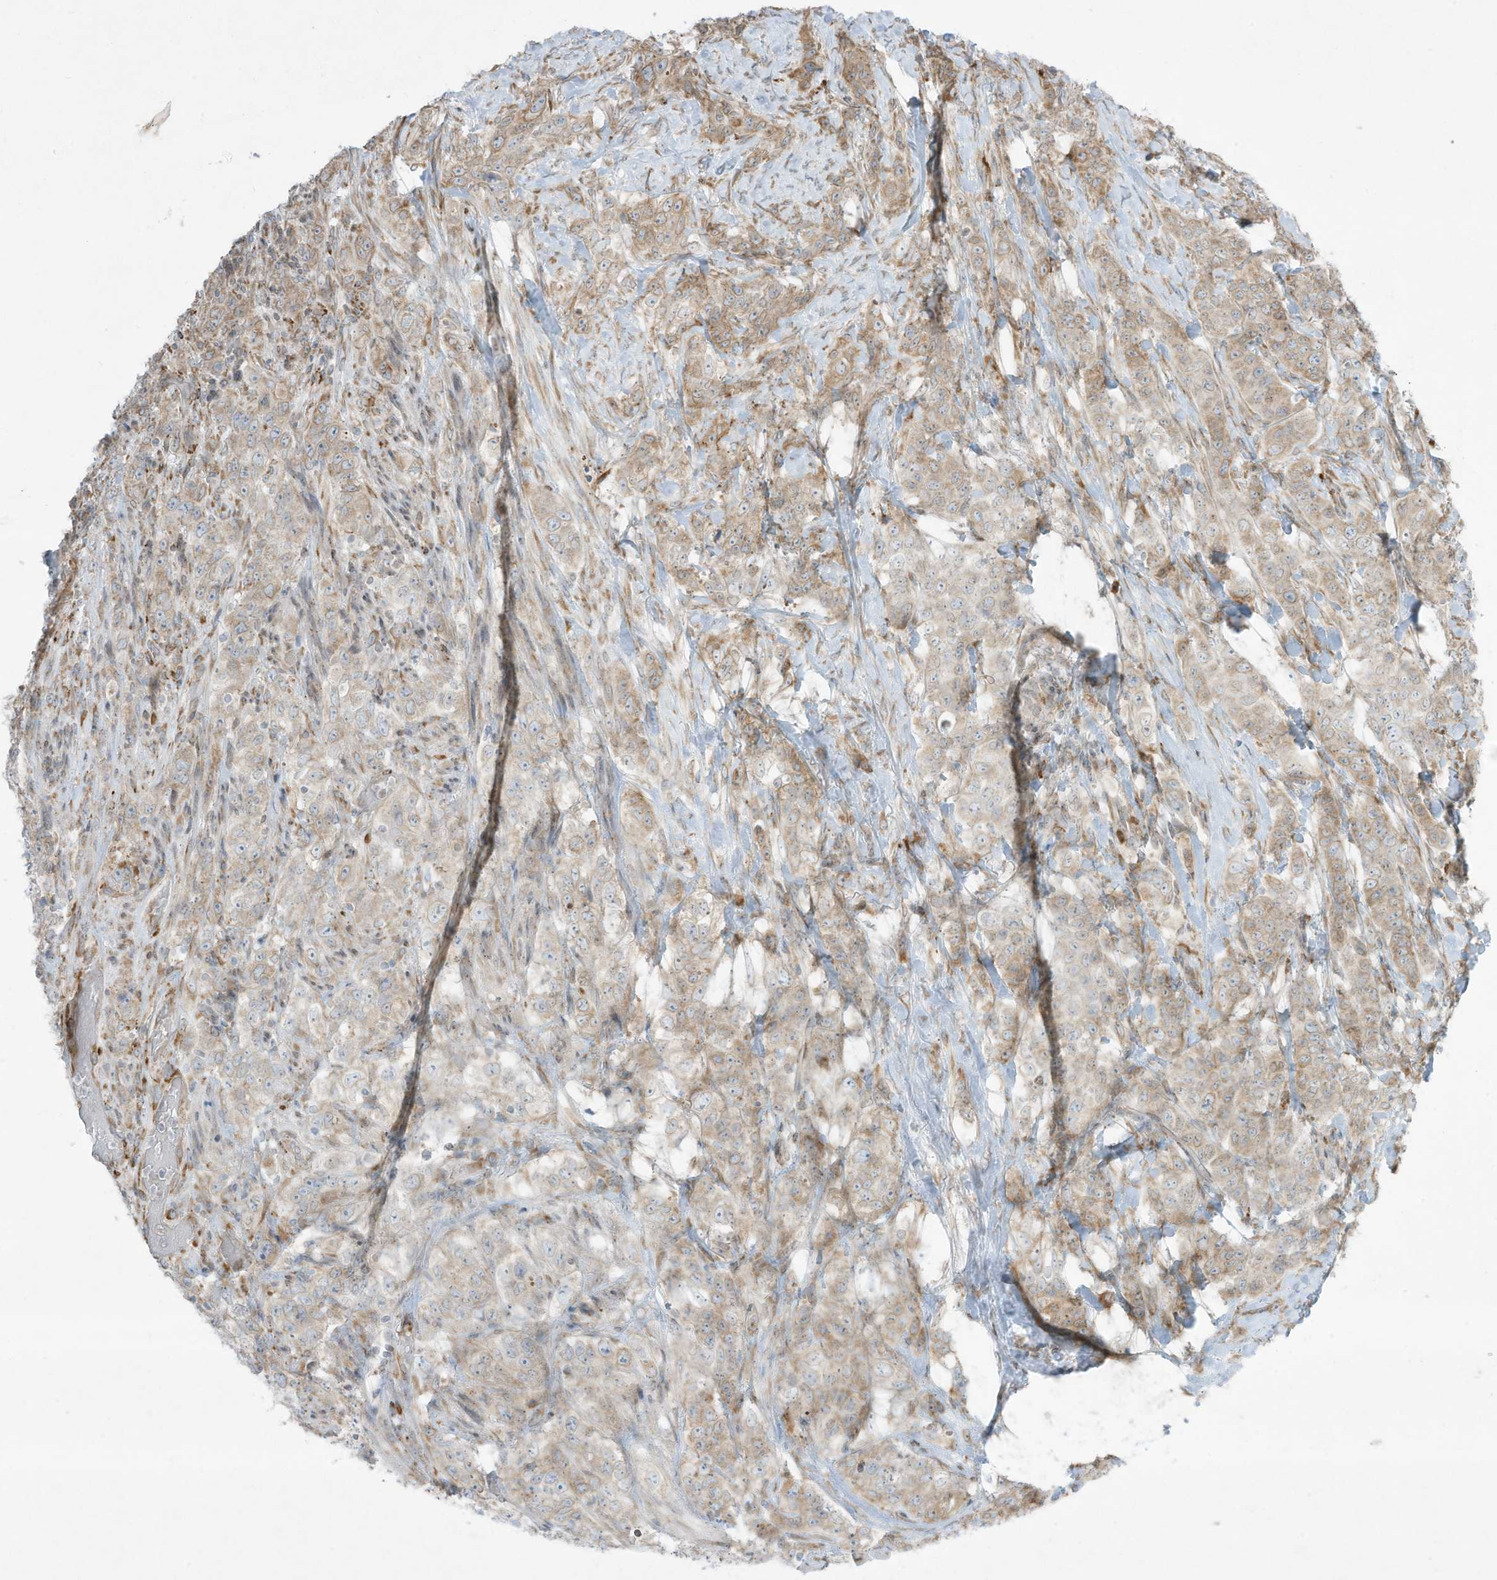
{"staining": {"intensity": "weak", "quantity": "25%-75%", "location": "cytoplasmic/membranous"}, "tissue": "stomach cancer", "cell_type": "Tumor cells", "image_type": "cancer", "snomed": [{"axis": "morphology", "description": "Adenocarcinoma, NOS"}, {"axis": "topography", "description": "Stomach"}], "caption": "This image reveals immunohistochemistry staining of adenocarcinoma (stomach), with low weak cytoplasmic/membranous staining in approximately 25%-75% of tumor cells.", "gene": "PTK6", "patient": {"sex": "male", "age": 48}}